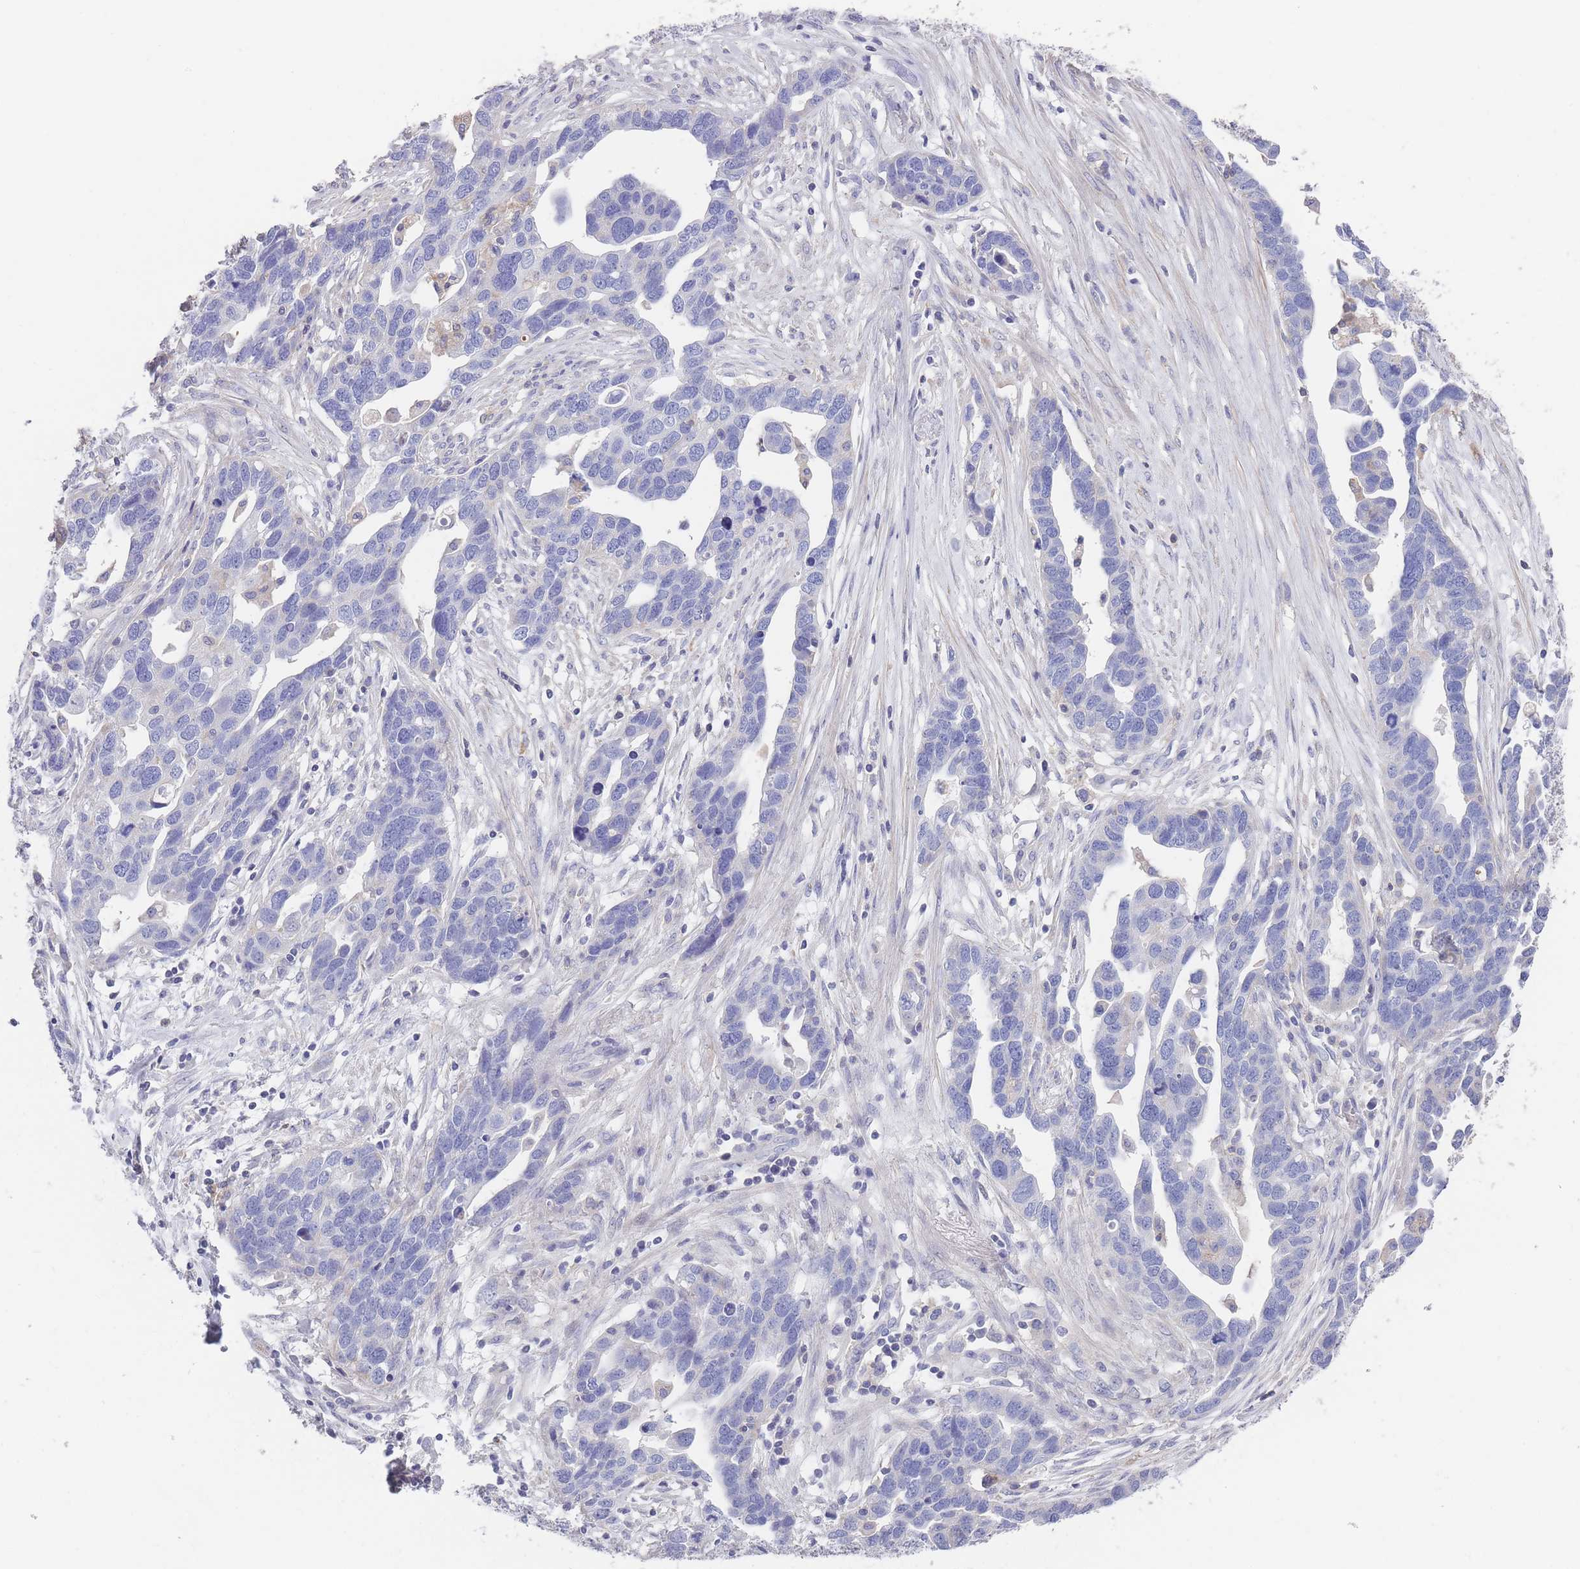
{"staining": {"intensity": "negative", "quantity": "none", "location": "none"}, "tissue": "ovarian cancer", "cell_type": "Tumor cells", "image_type": "cancer", "snomed": [{"axis": "morphology", "description": "Cystadenocarcinoma, serous, NOS"}, {"axis": "topography", "description": "Ovary"}], "caption": "Tumor cells are negative for protein expression in human serous cystadenocarcinoma (ovarian). The staining was performed using DAB to visualize the protein expression in brown, while the nuclei were stained in blue with hematoxylin (Magnification: 20x).", "gene": "SCCPDH", "patient": {"sex": "female", "age": 54}}